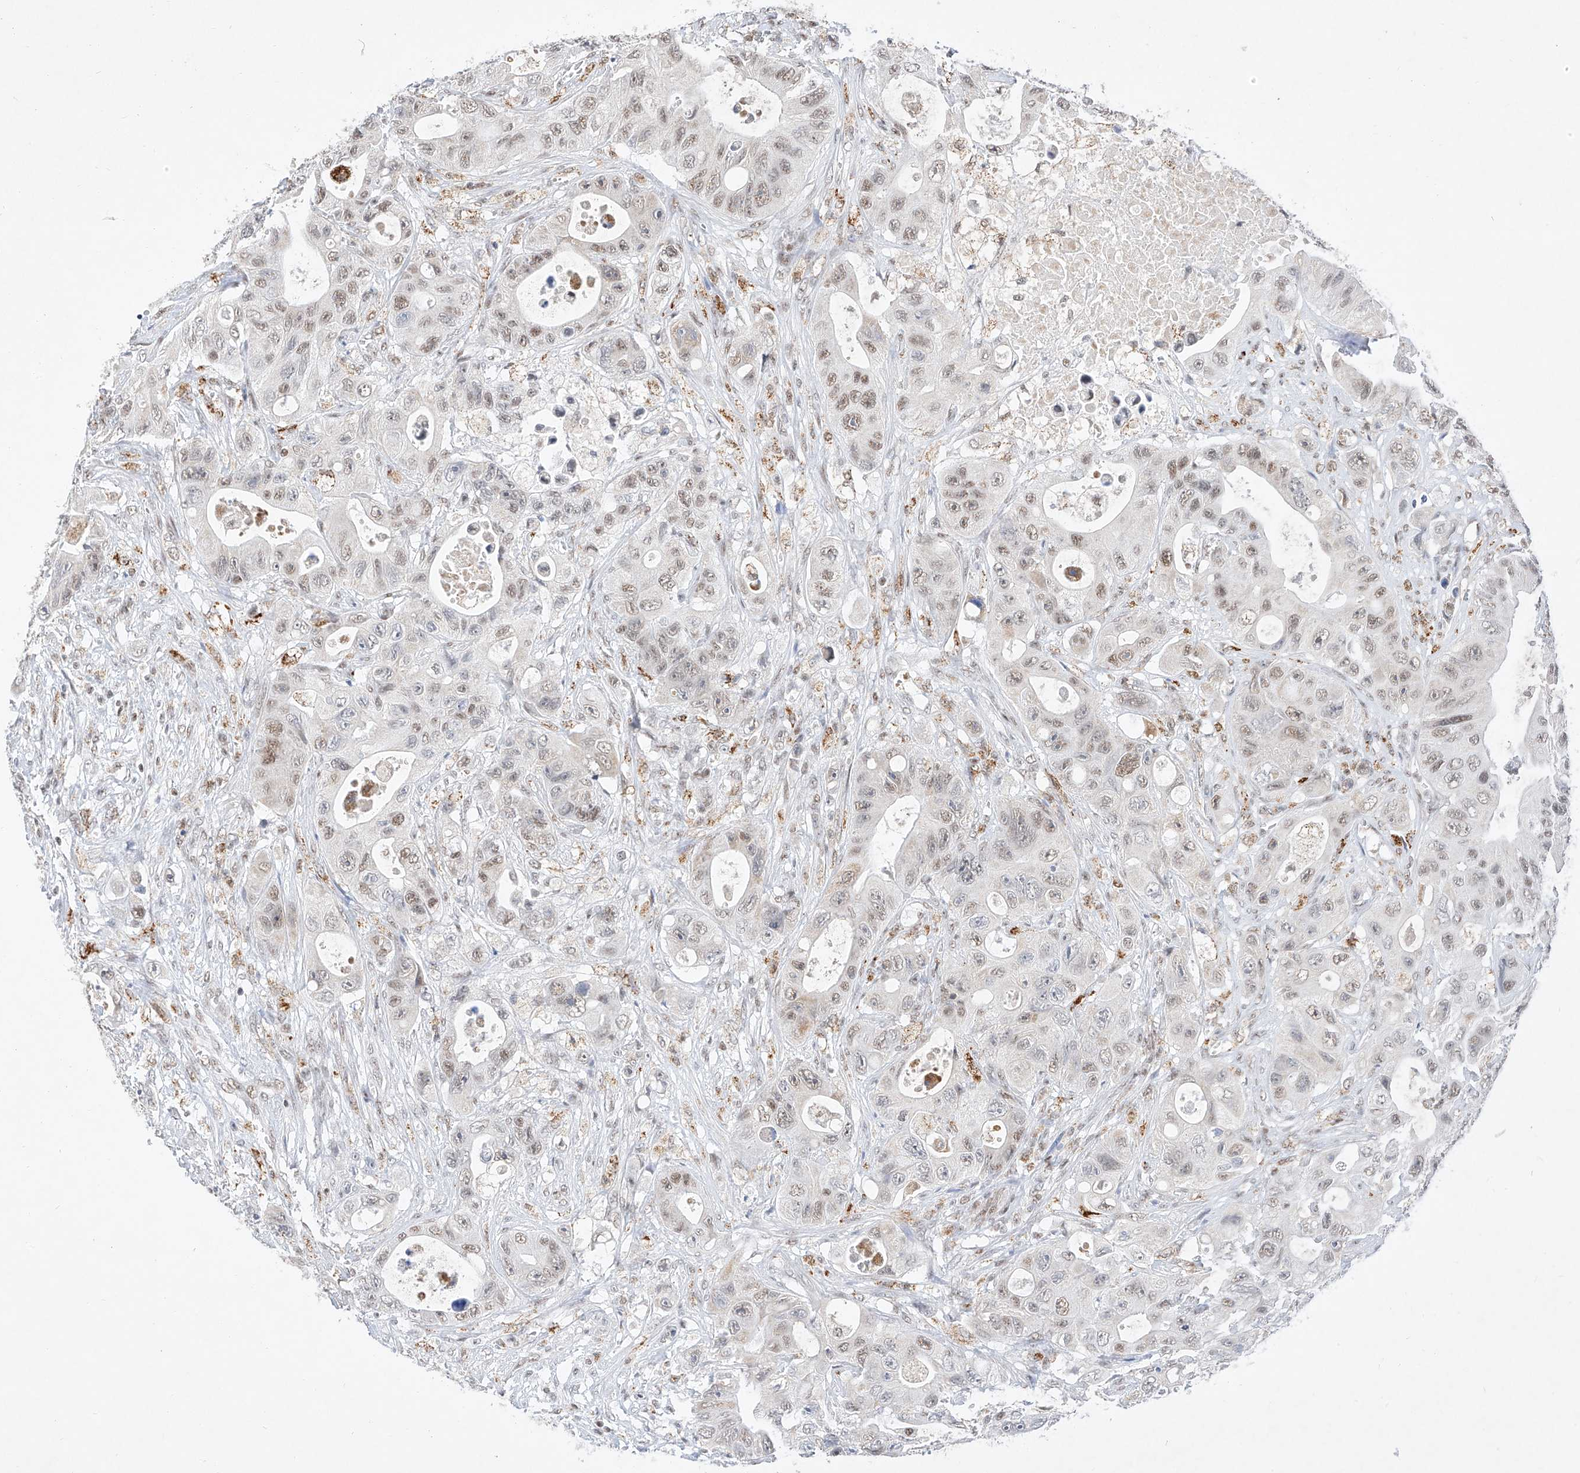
{"staining": {"intensity": "weak", "quantity": "<25%", "location": "nuclear"}, "tissue": "colorectal cancer", "cell_type": "Tumor cells", "image_type": "cancer", "snomed": [{"axis": "morphology", "description": "Adenocarcinoma, NOS"}, {"axis": "topography", "description": "Colon"}], "caption": "Tumor cells show no significant protein expression in adenocarcinoma (colorectal). (Stains: DAB (3,3'-diaminobenzidine) immunohistochemistry with hematoxylin counter stain, Microscopy: brightfield microscopy at high magnification).", "gene": "NRF1", "patient": {"sex": "female", "age": 46}}